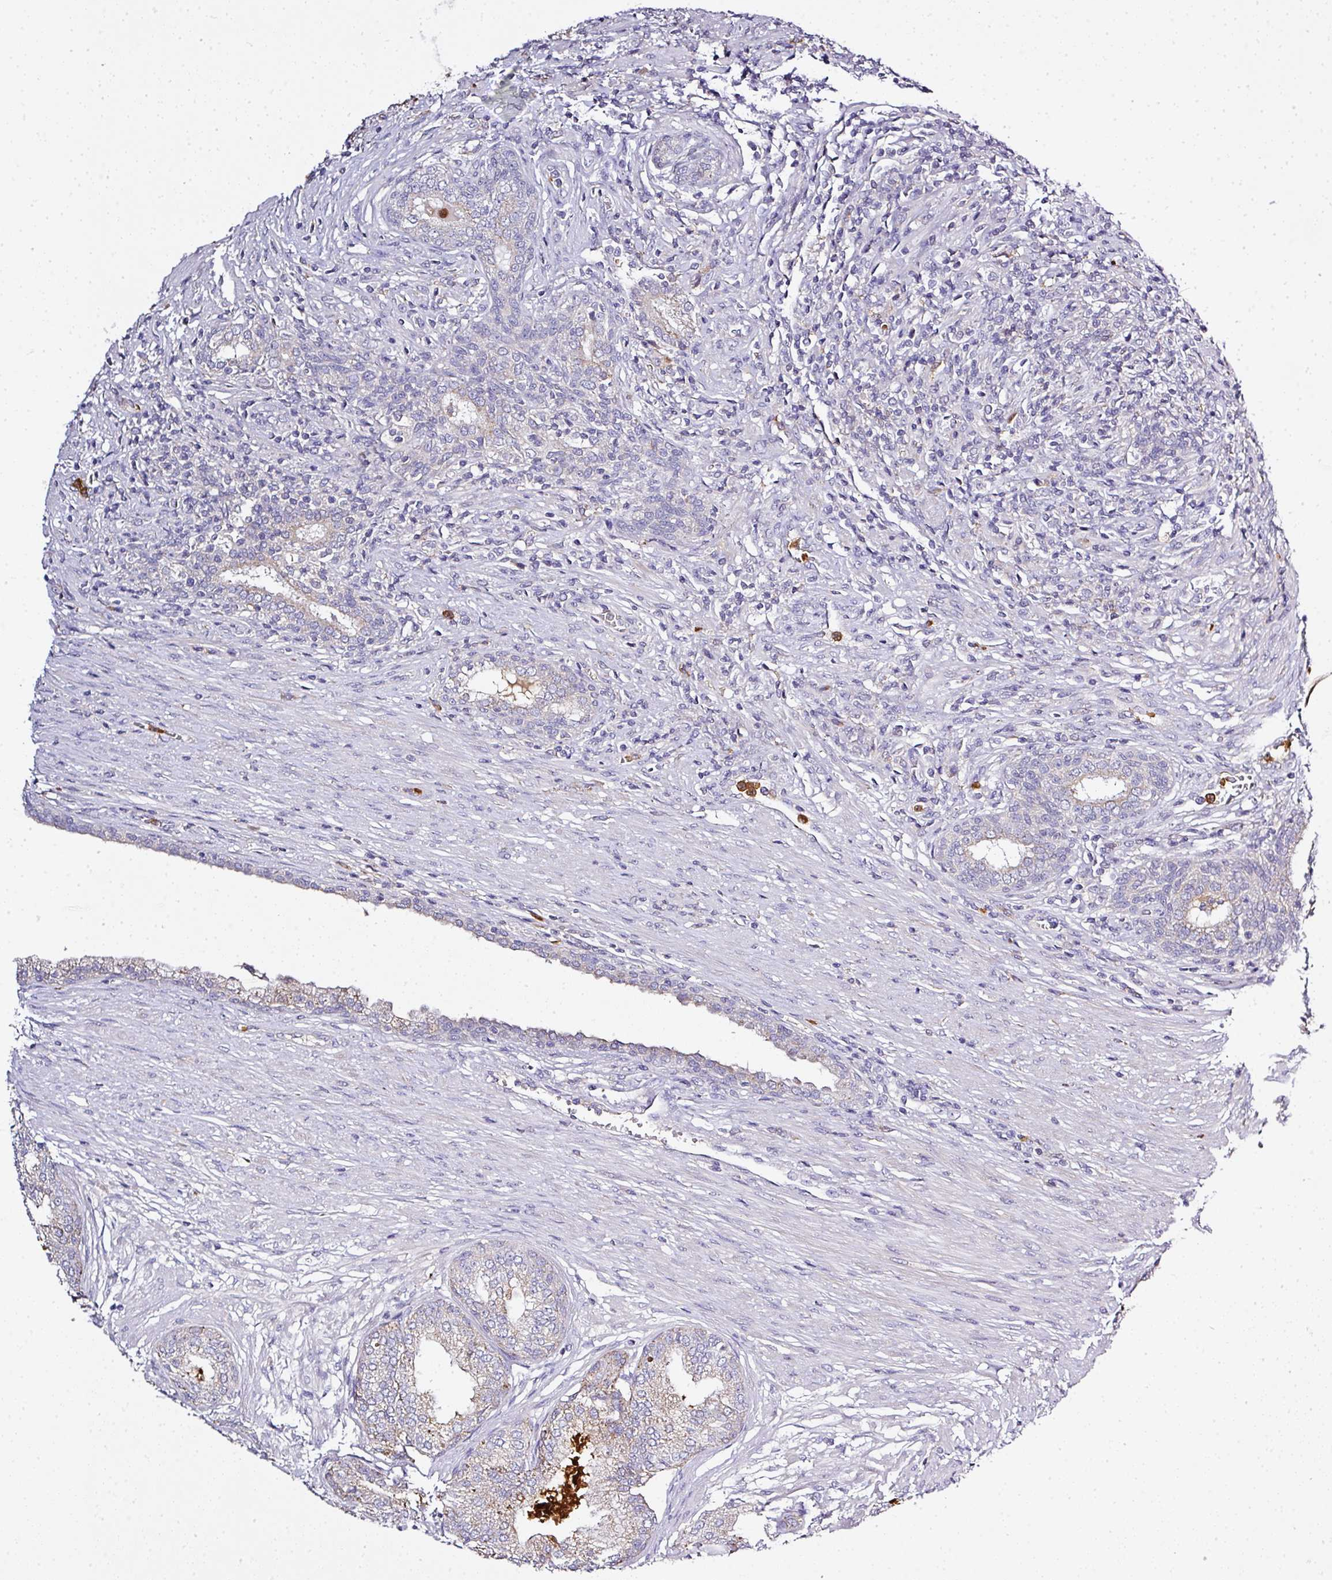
{"staining": {"intensity": "weak", "quantity": "25%-75%", "location": "cytoplasmic/membranous"}, "tissue": "prostate cancer", "cell_type": "Tumor cells", "image_type": "cancer", "snomed": [{"axis": "morphology", "description": "Adenocarcinoma, High grade"}, {"axis": "topography", "description": "Prostate"}], "caption": "A photomicrograph of human prostate cancer stained for a protein shows weak cytoplasmic/membranous brown staining in tumor cells.", "gene": "CAB39L", "patient": {"sex": "male", "age": 67}}